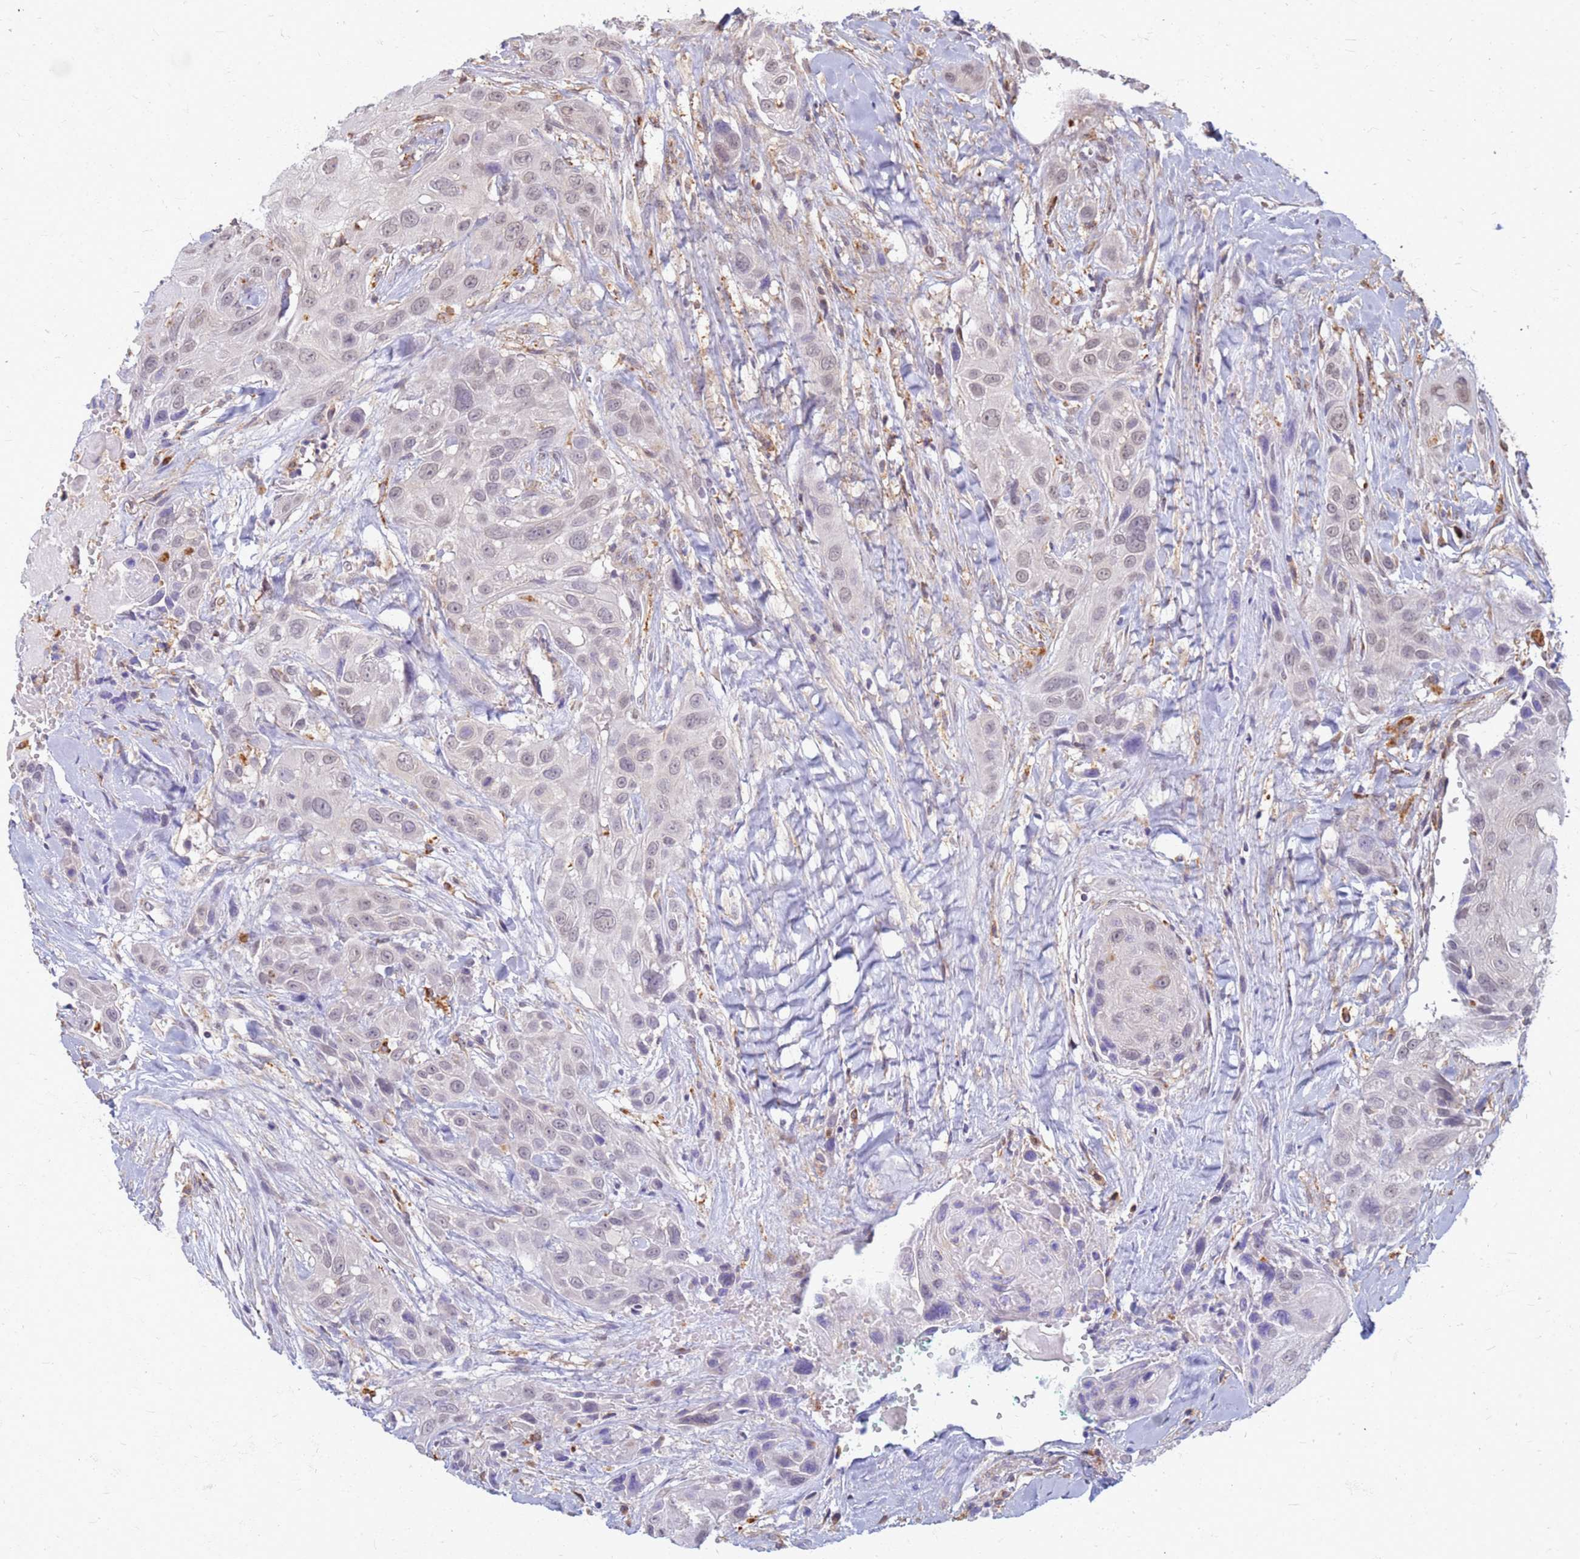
{"staining": {"intensity": "weak", "quantity": "<25%", "location": "nuclear"}, "tissue": "head and neck cancer", "cell_type": "Tumor cells", "image_type": "cancer", "snomed": [{"axis": "morphology", "description": "Squamous cell carcinoma, NOS"}, {"axis": "topography", "description": "Head-Neck"}], "caption": "DAB (3,3'-diaminobenzidine) immunohistochemical staining of human head and neck cancer shows no significant positivity in tumor cells.", "gene": "ATP6V1E1", "patient": {"sex": "male", "age": 81}}